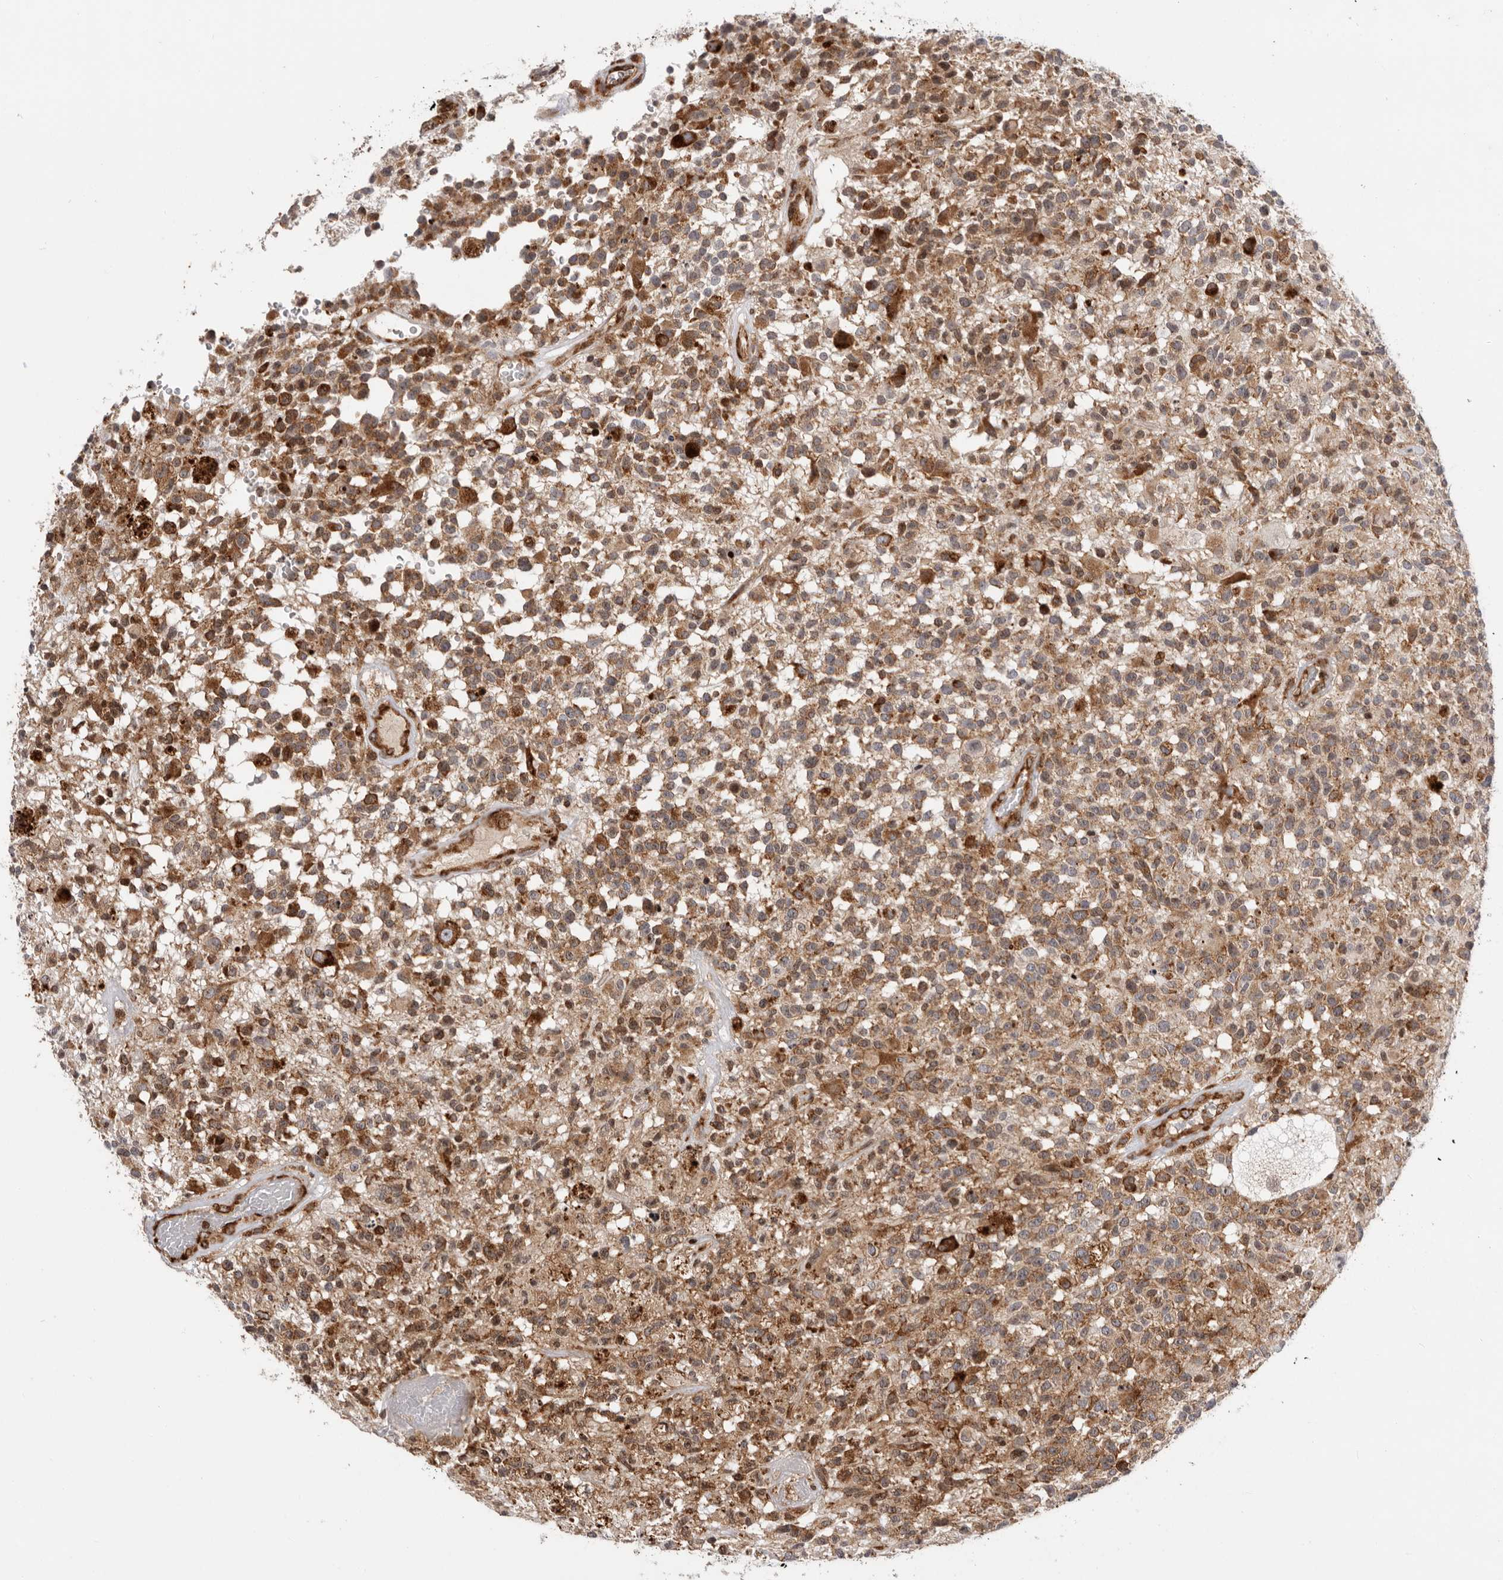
{"staining": {"intensity": "moderate", "quantity": ">75%", "location": "cytoplasmic/membranous"}, "tissue": "glioma", "cell_type": "Tumor cells", "image_type": "cancer", "snomed": [{"axis": "morphology", "description": "Glioma, malignant, High grade"}, {"axis": "morphology", "description": "Glioblastoma, NOS"}, {"axis": "topography", "description": "Brain"}], "caption": "Glioma stained with IHC reveals moderate cytoplasmic/membranous expression in about >75% of tumor cells.", "gene": "FZD3", "patient": {"sex": "male", "age": 60}}